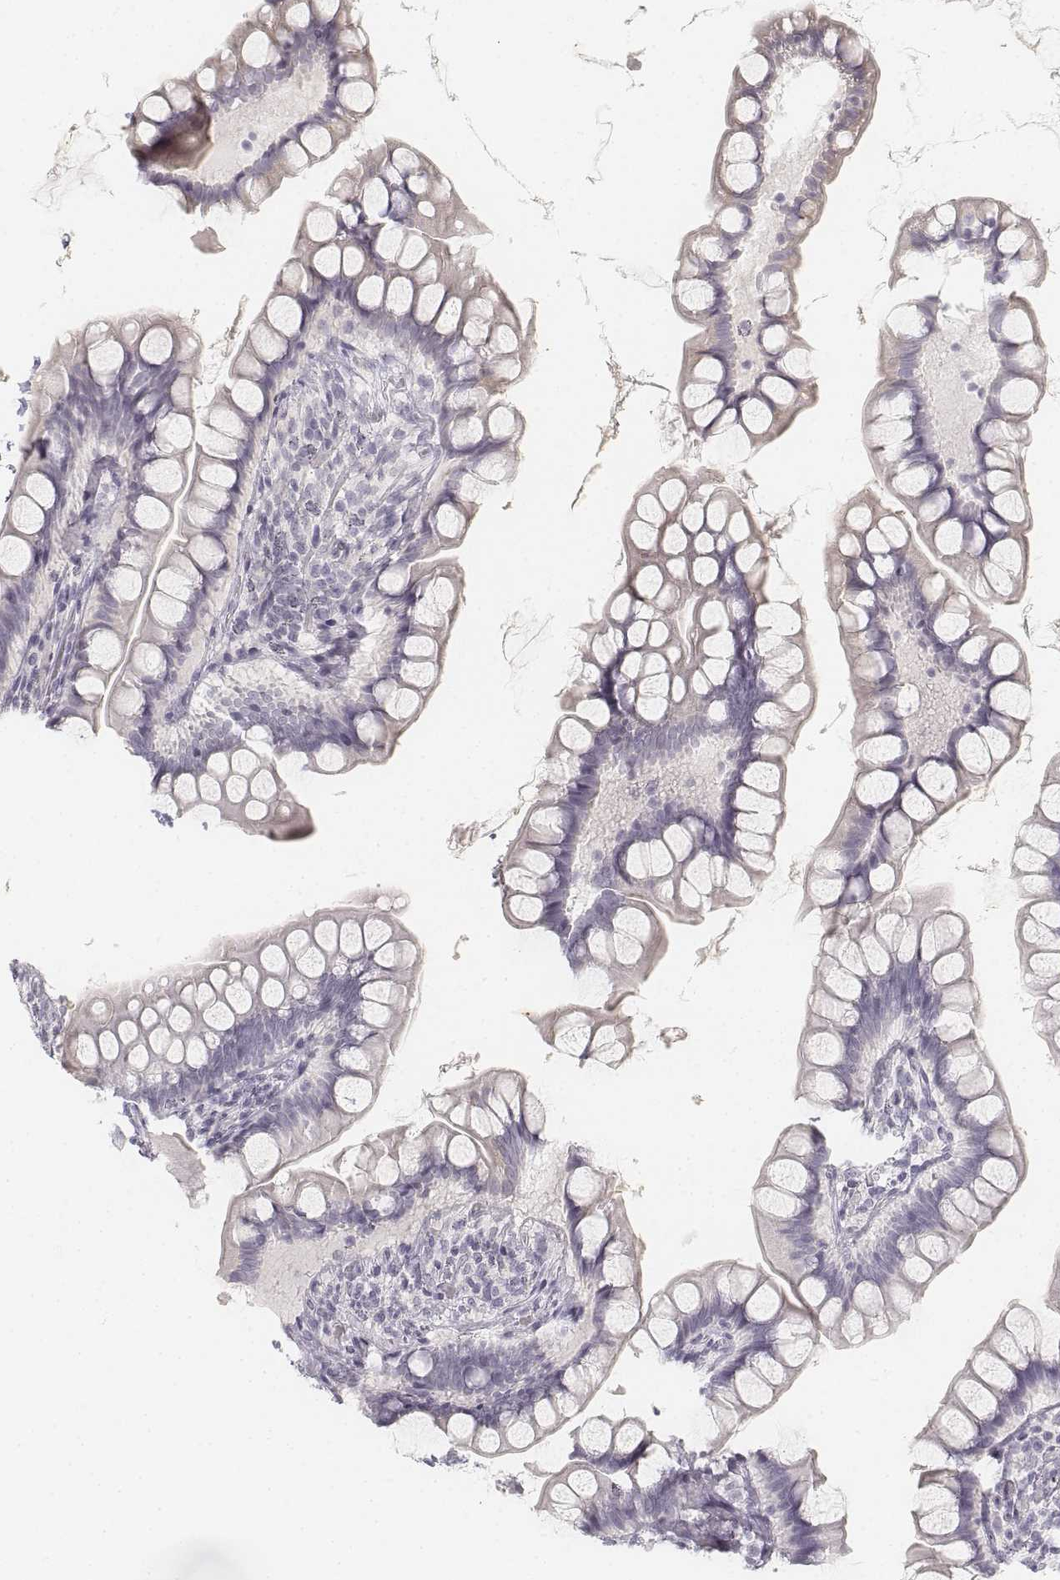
{"staining": {"intensity": "negative", "quantity": "none", "location": "none"}, "tissue": "small intestine", "cell_type": "Glandular cells", "image_type": "normal", "snomed": [{"axis": "morphology", "description": "Normal tissue, NOS"}, {"axis": "topography", "description": "Small intestine"}], "caption": "Human small intestine stained for a protein using IHC demonstrates no positivity in glandular cells.", "gene": "KRT25", "patient": {"sex": "male", "age": 70}}